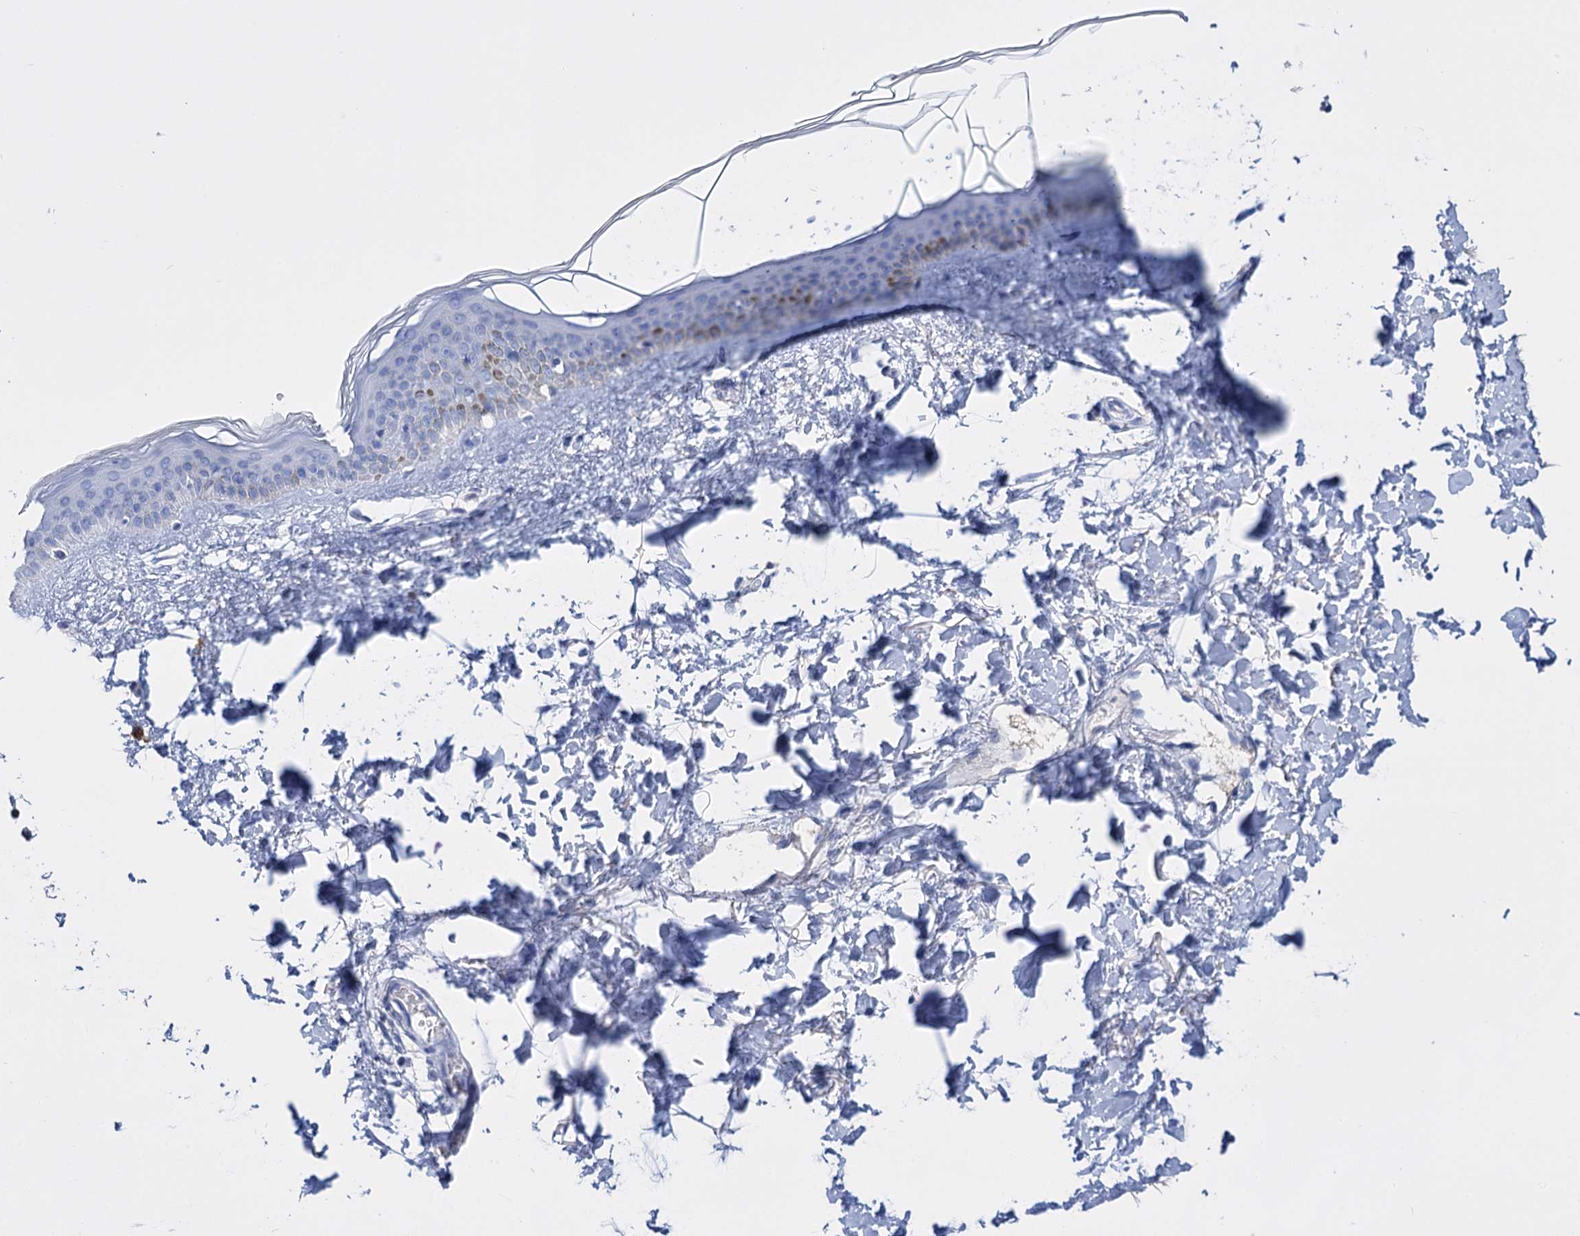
{"staining": {"intensity": "negative", "quantity": "none", "location": "none"}, "tissue": "skin", "cell_type": "Fibroblasts", "image_type": "normal", "snomed": [{"axis": "morphology", "description": "Normal tissue, NOS"}, {"axis": "topography", "description": "Skin"}], "caption": "A high-resolution histopathology image shows immunohistochemistry (IHC) staining of benign skin, which displays no significant staining in fibroblasts.", "gene": "FBXW12", "patient": {"sex": "female", "age": 58}}